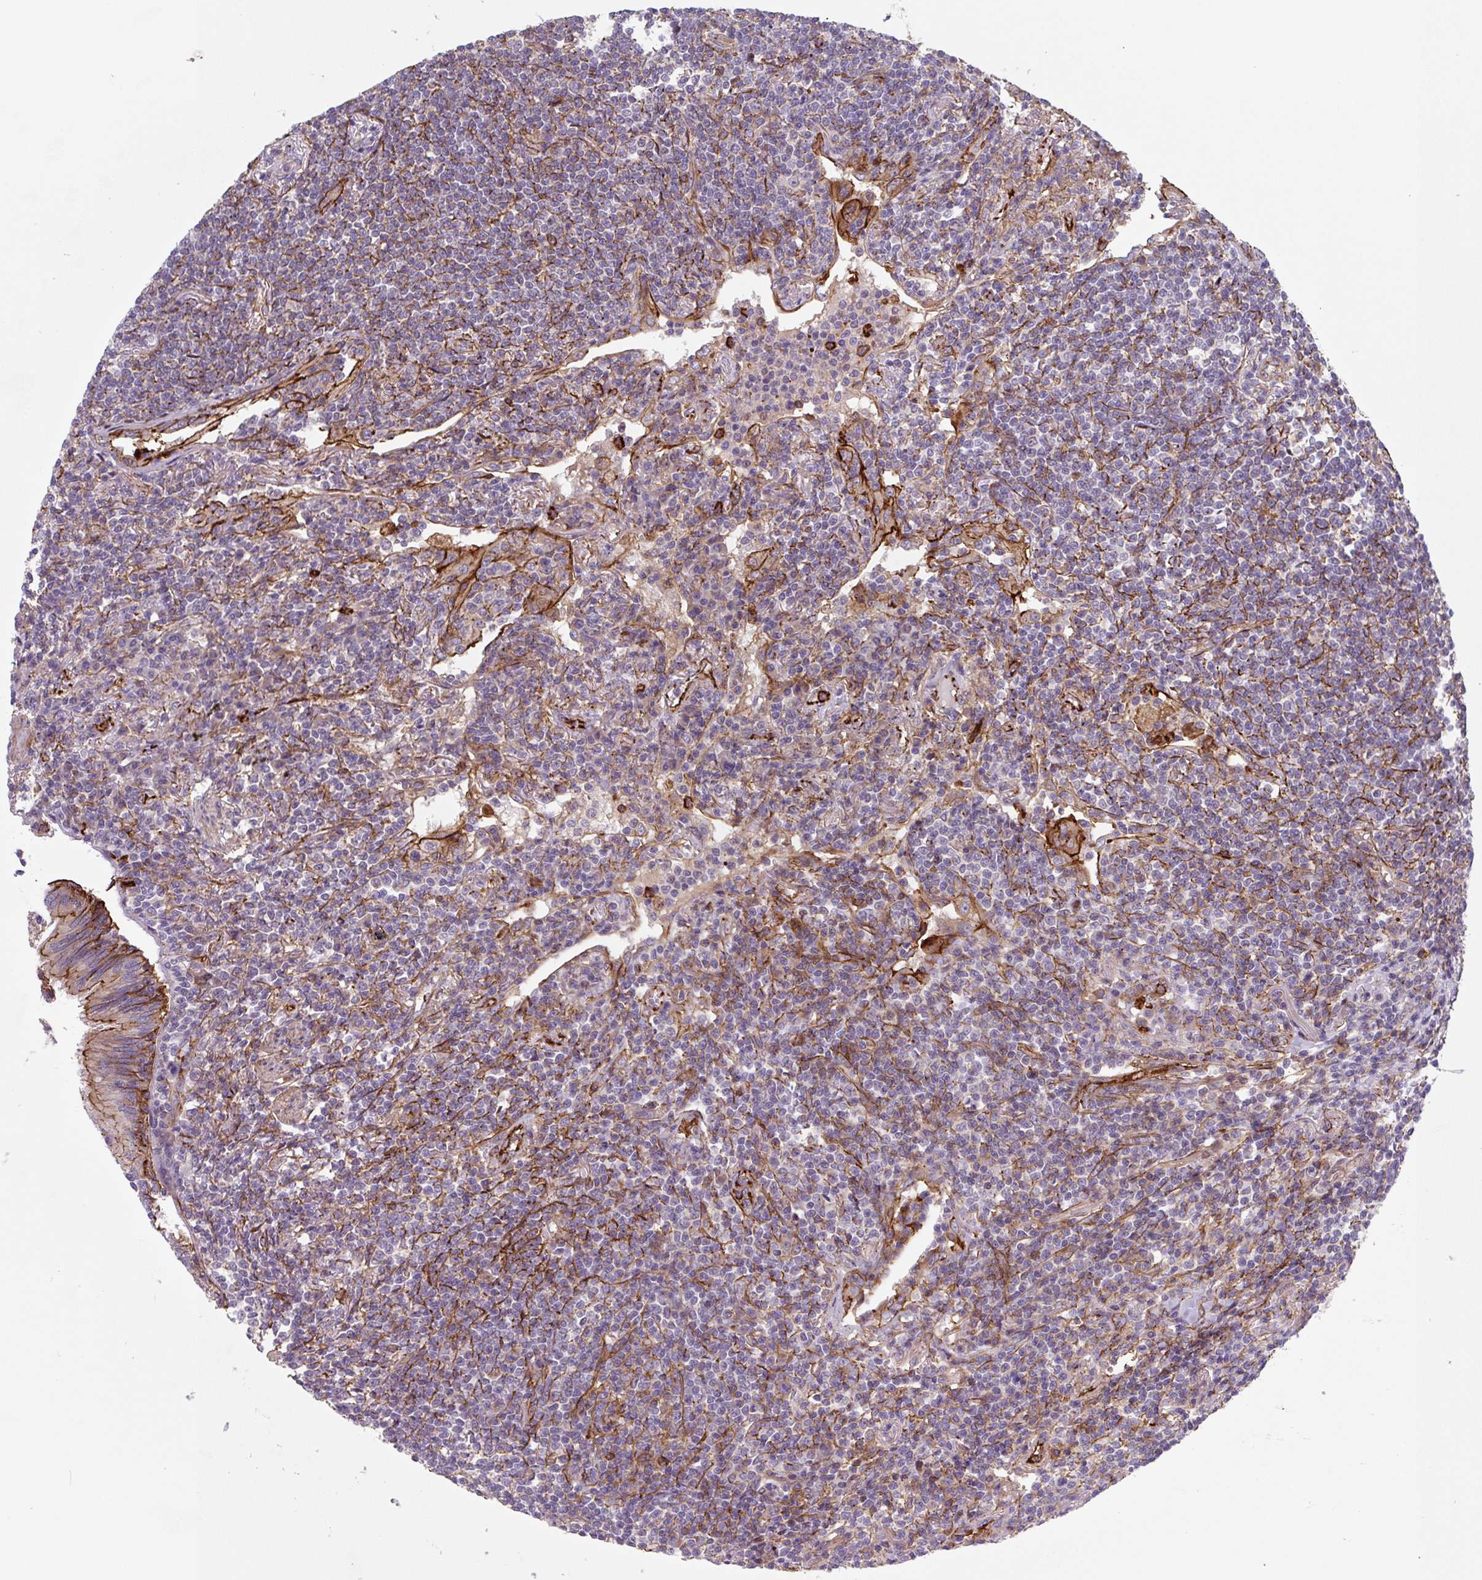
{"staining": {"intensity": "negative", "quantity": "none", "location": "none"}, "tissue": "lymphoma", "cell_type": "Tumor cells", "image_type": "cancer", "snomed": [{"axis": "morphology", "description": "Malignant lymphoma, non-Hodgkin's type, Low grade"}, {"axis": "topography", "description": "Lung"}], "caption": "Tumor cells are negative for protein expression in human lymphoma. (DAB immunohistochemistry, high magnification).", "gene": "DHFR2", "patient": {"sex": "female", "age": 71}}